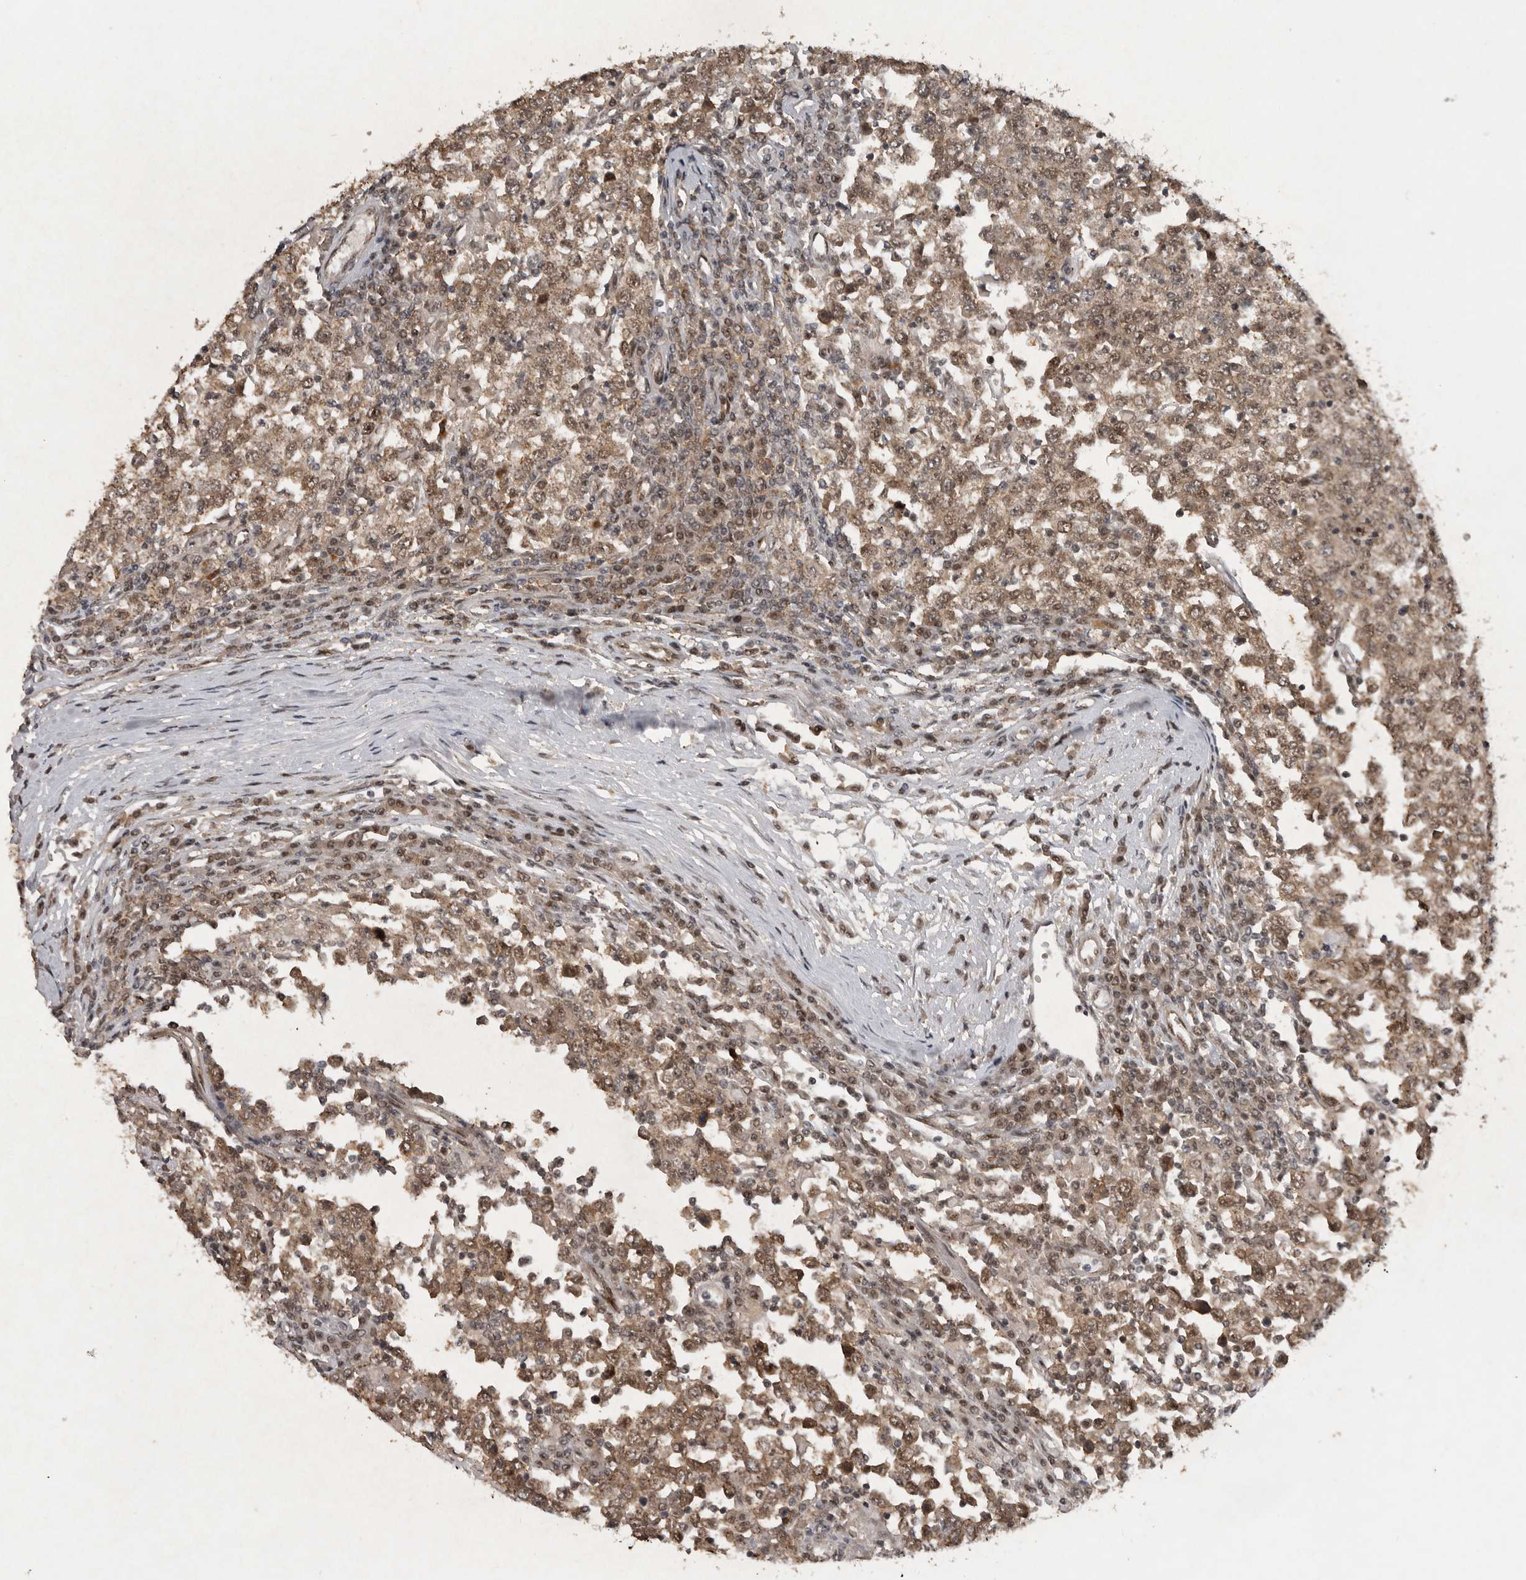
{"staining": {"intensity": "moderate", "quantity": ">75%", "location": "cytoplasmic/membranous,nuclear"}, "tissue": "testis cancer", "cell_type": "Tumor cells", "image_type": "cancer", "snomed": [{"axis": "morphology", "description": "Seminoma, NOS"}, {"axis": "topography", "description": "Testis"}], "caption": "Human testis cancer stained with a brown dye demonstrates moderate cytoplasmic/membranous and nuclear positive expression in about >75% of tumor cells.", "gene": "CDC27", "patient": {"sex": "male", "age": 65}}